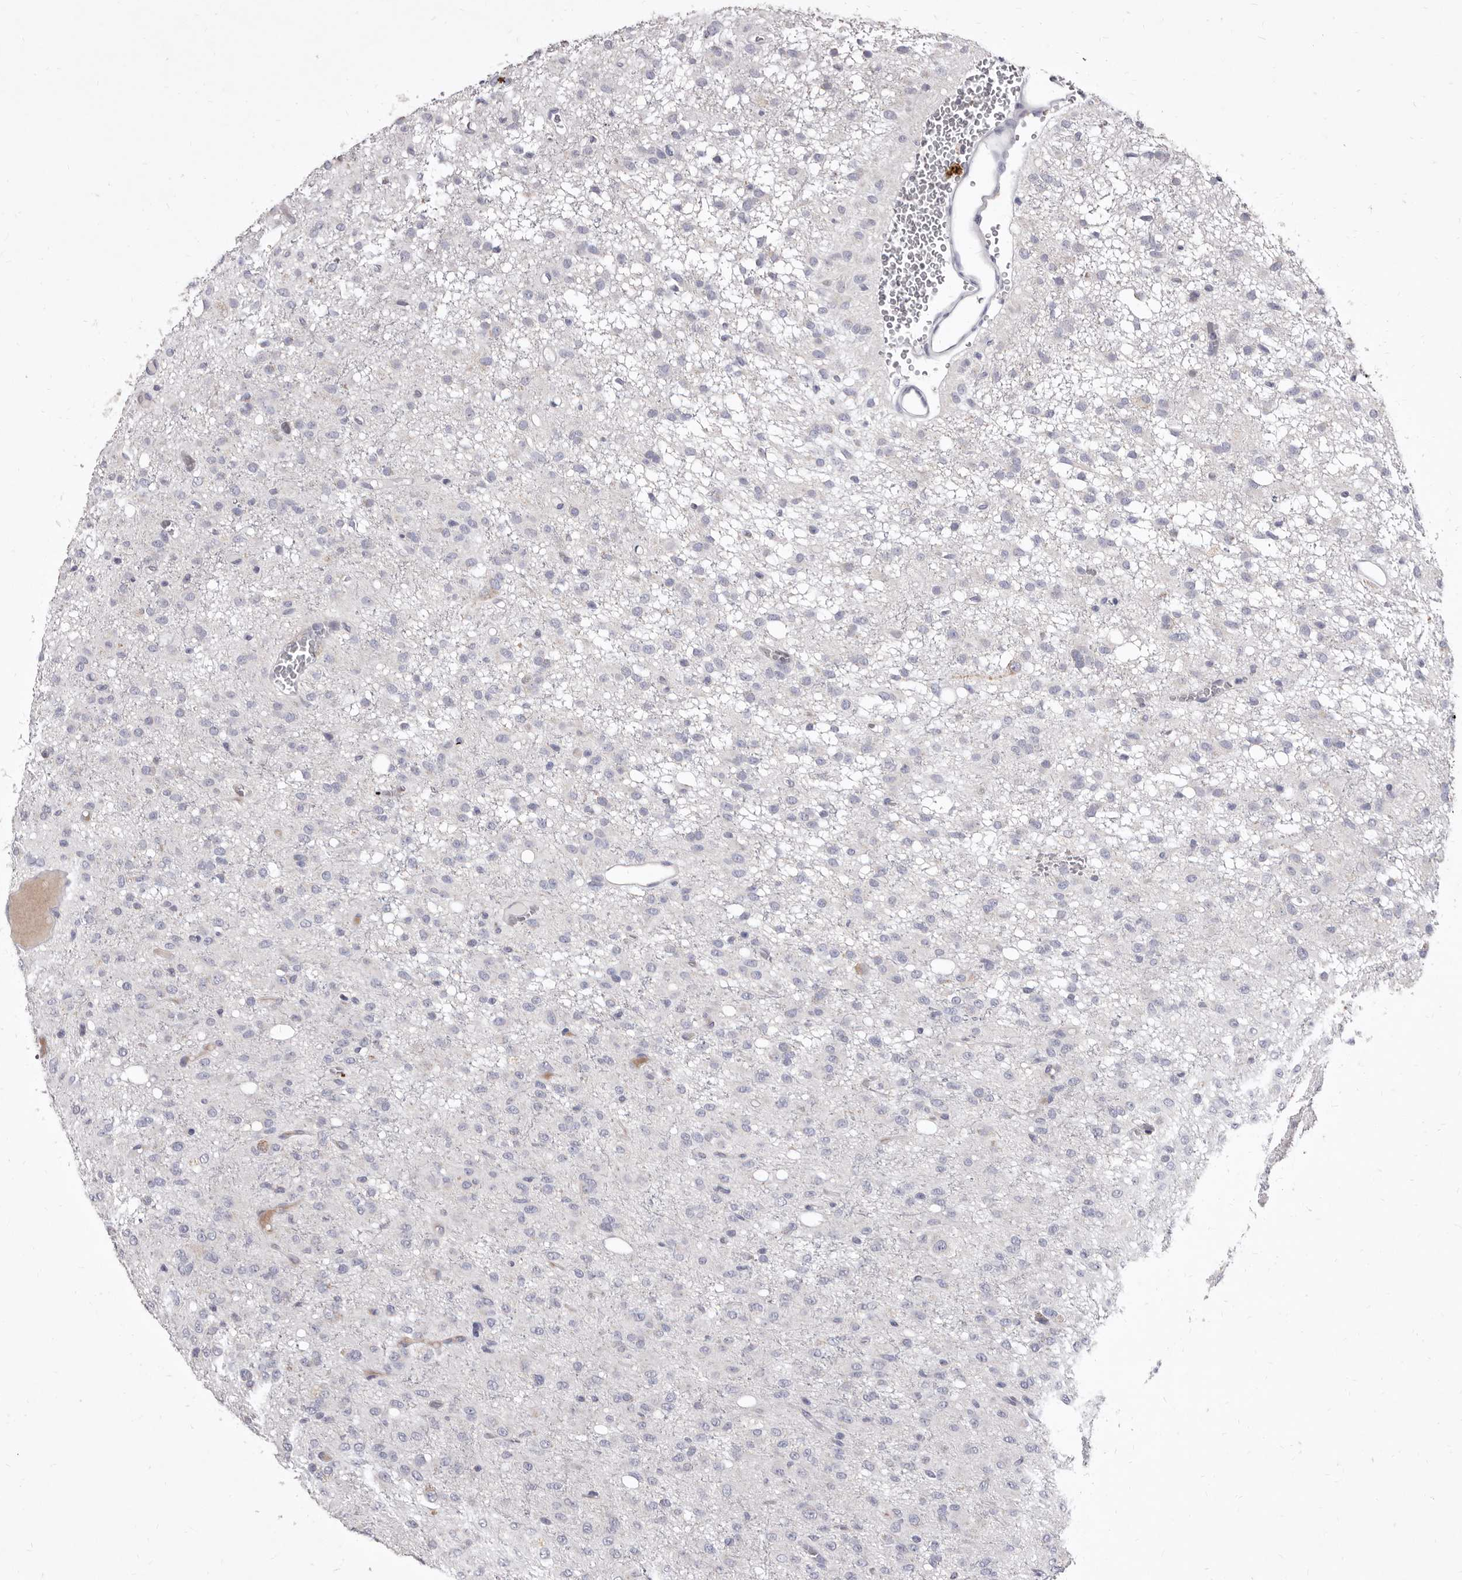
{"staining": {"intensity": "negative", "quantity": "none", "location": "none"}, "tissue": "glioma", "cell_type": "Tumor cells", "image_type": "cancer", "snomed": [{"axis": "morphology", "description": "Glioma, malignant, High grade"}, {"axis": "topography", "description": "Brain"}], "caption": "Malignant high-grade glioma was stained to show a protein in brown. There is no significant expression in tumor cells.", "gene": "CYP2E1", "patient": {"sex": "female", "age": 59}}